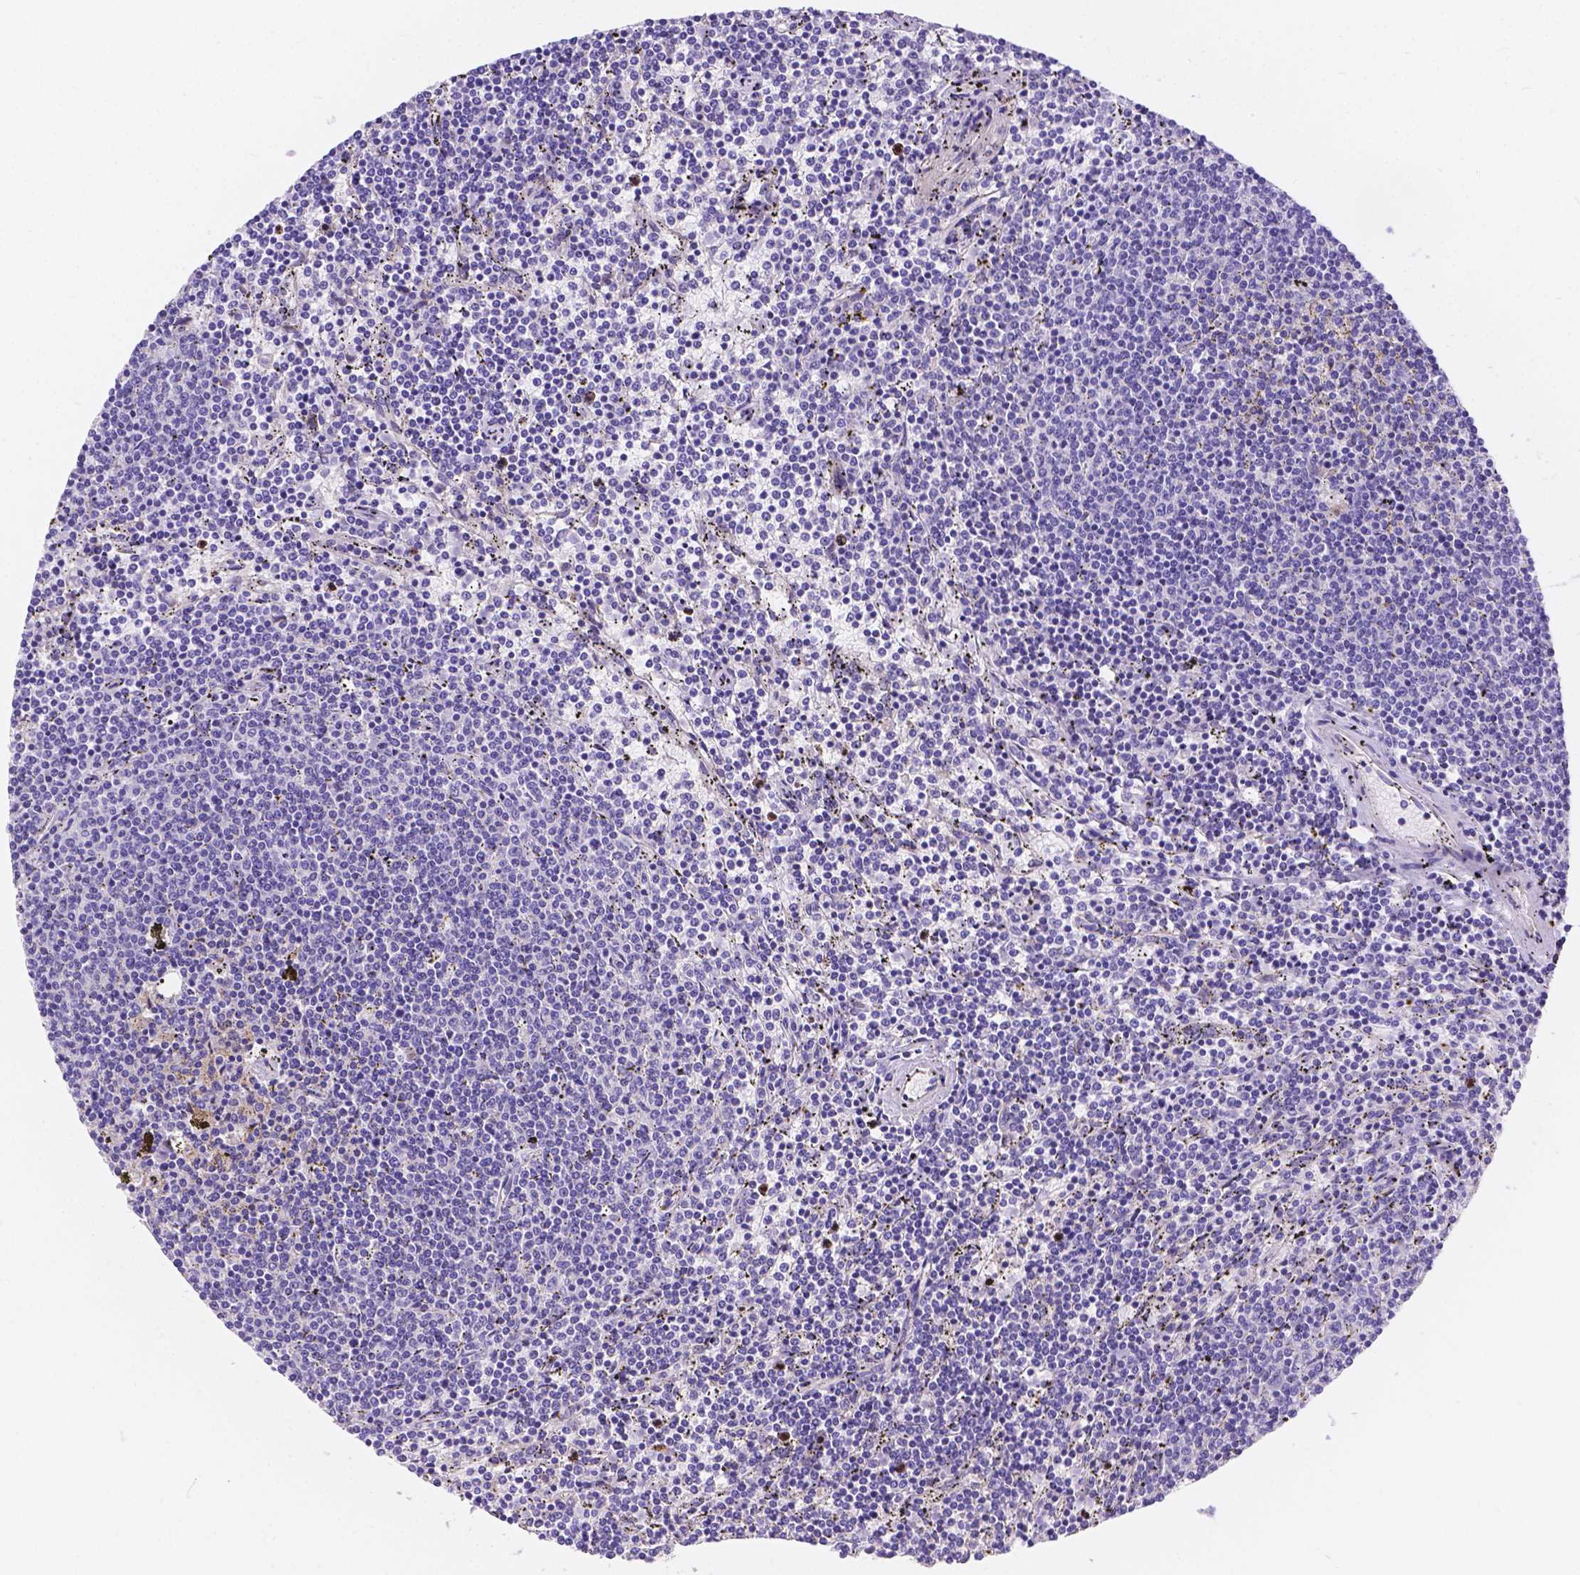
{"staining": {"intensity": "negative", "quantity": "none", "location": "none"}, "tissue": "lymphoma", "cell_type": "Tumor cells", "image_type": "cancer", "snomed": [{"axis": "morphology", "description": "Malignant lymphoma, non-Hodgkin's type, Low grade"}, {"axis": "topography", "description": "Spleen"}], "caption": "Immunohistochemical staining of human lymphoma shows no significant positivity in tumor cells.", "gene": "DLEC1", "patient": {"sex": "female", "age": 50}}